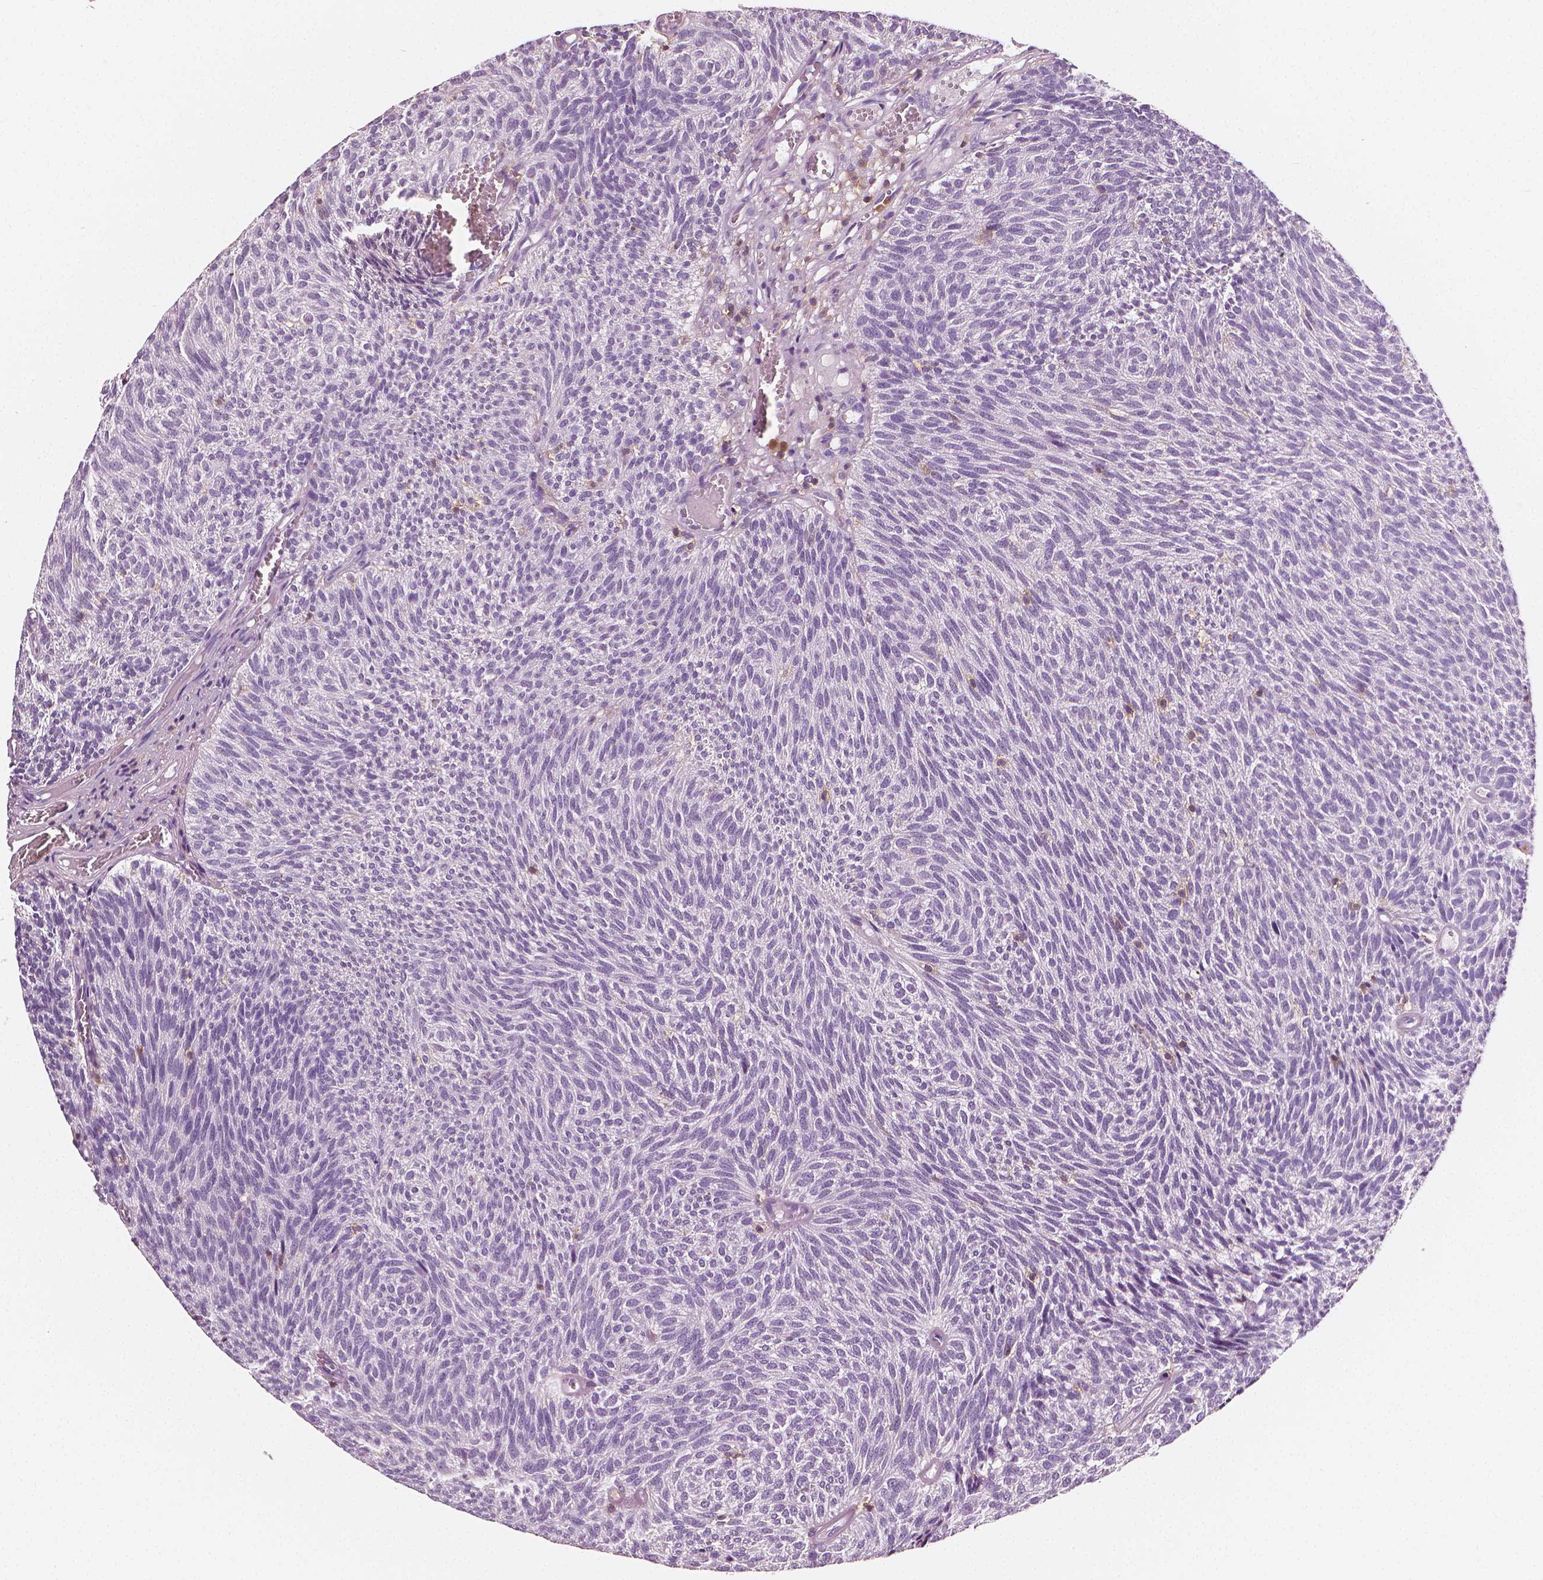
{"staining": {"intensity": "negative", "quantity": "none", "location": "none"}, "tissue": "urothelial cancer", "cell_type": "Tumor cells", "image_type": "cancer", "snomed": [{"axis": "morphology", "description": "Urothelial carcinoma, Low grade"}, {"axis": "topography", "description": "Urinary bladder"}], "caption": "Image shows no protein staining in tumor cells of urothelial cancer tissue.", "gene": "PTPRC", "patient": {"sex": "male", "age": 77}}